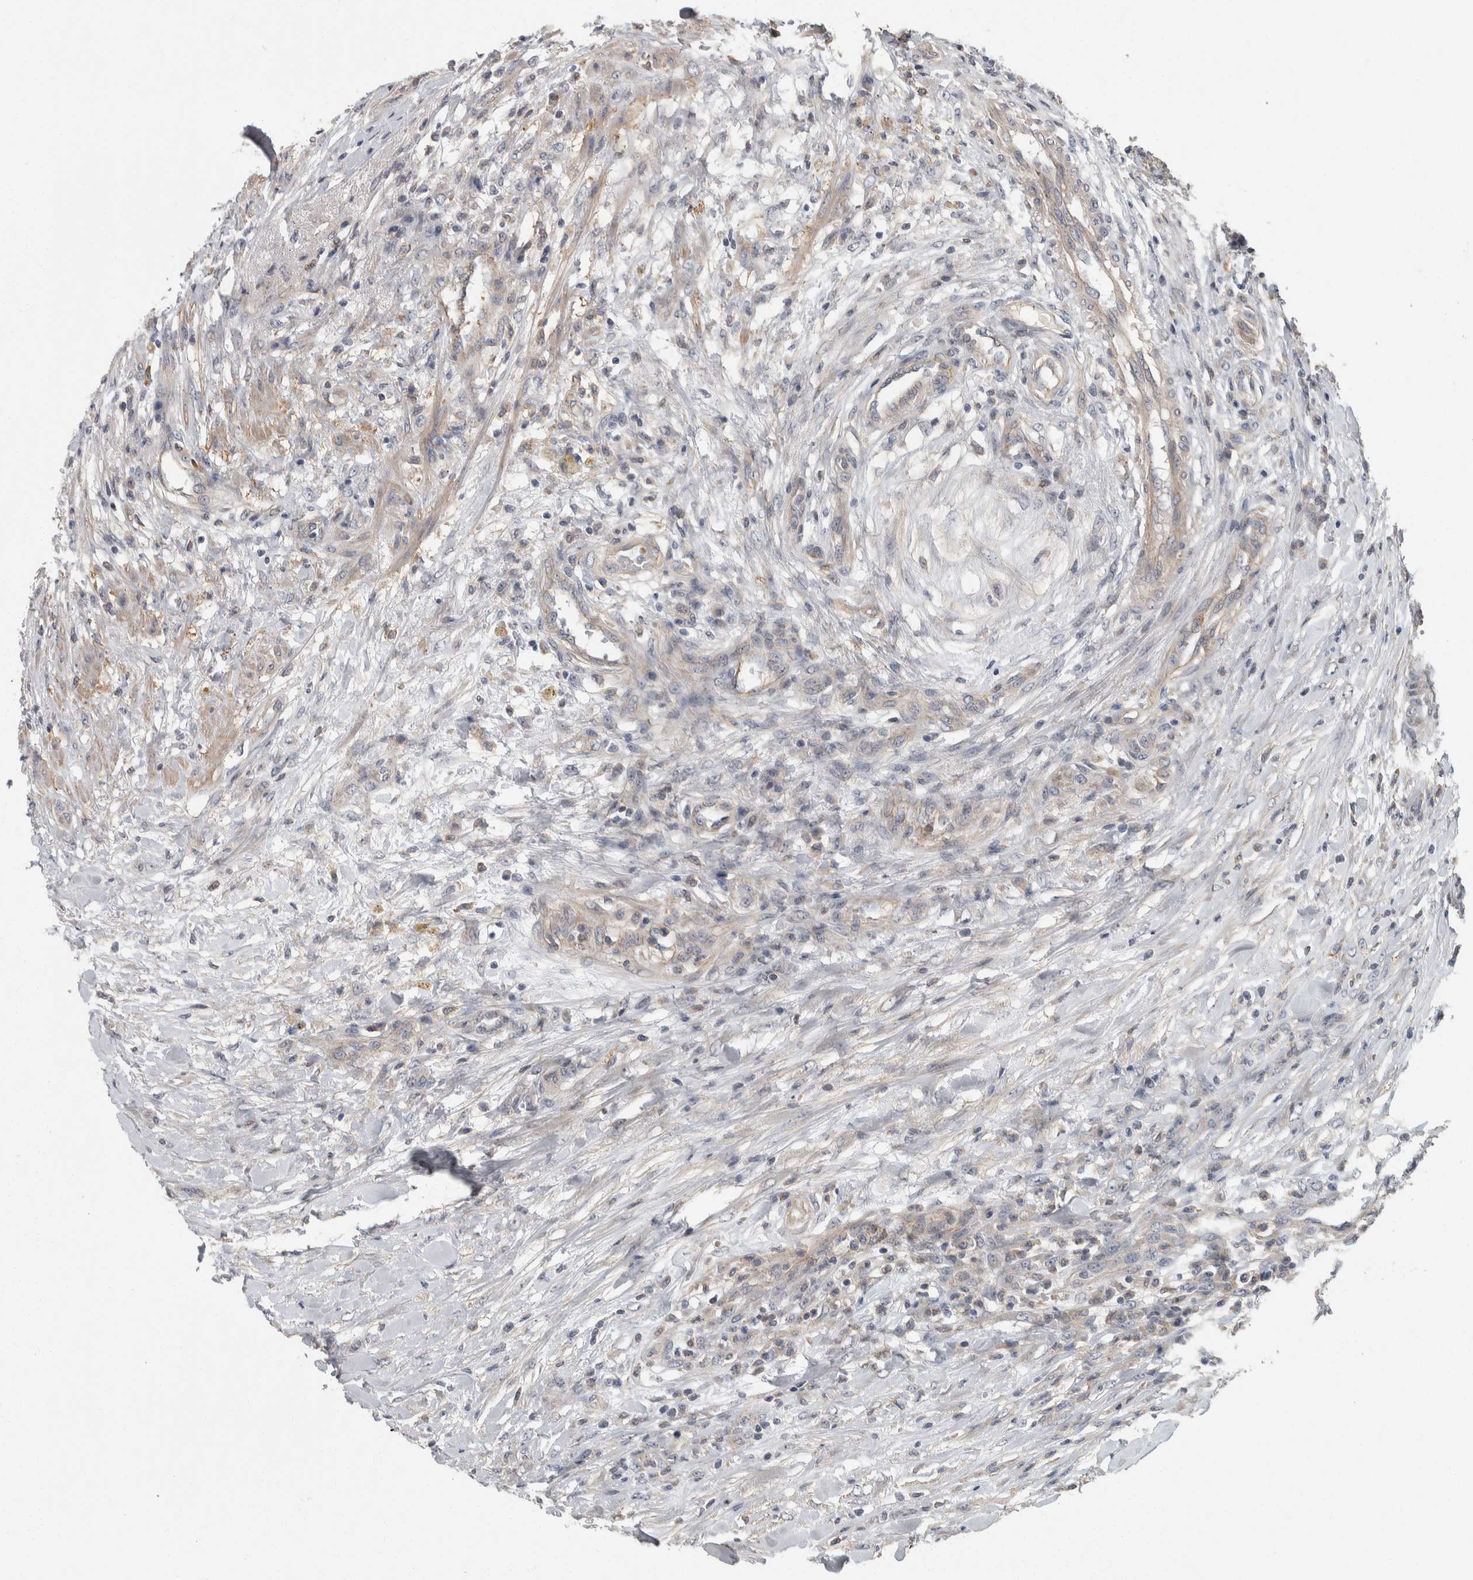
{"staining": {"intensity": "negative", "quantity": "none", "location": "none"}, "tissue": "testis cancer", "cell_type": "Tumor cells", "image_type": "cancer", "snomed": [{"axis": "morphology", "description": "Seminoma, NOS"}, {"axis": "topography", "description": "Testis"}], "caption": "A histopathology image of testis cancer (seminoma) stained for a protein shows no brown staining in tumor cells.", "gene": "KCNJ3", "patient": {"sex": "male", "age": 59}}